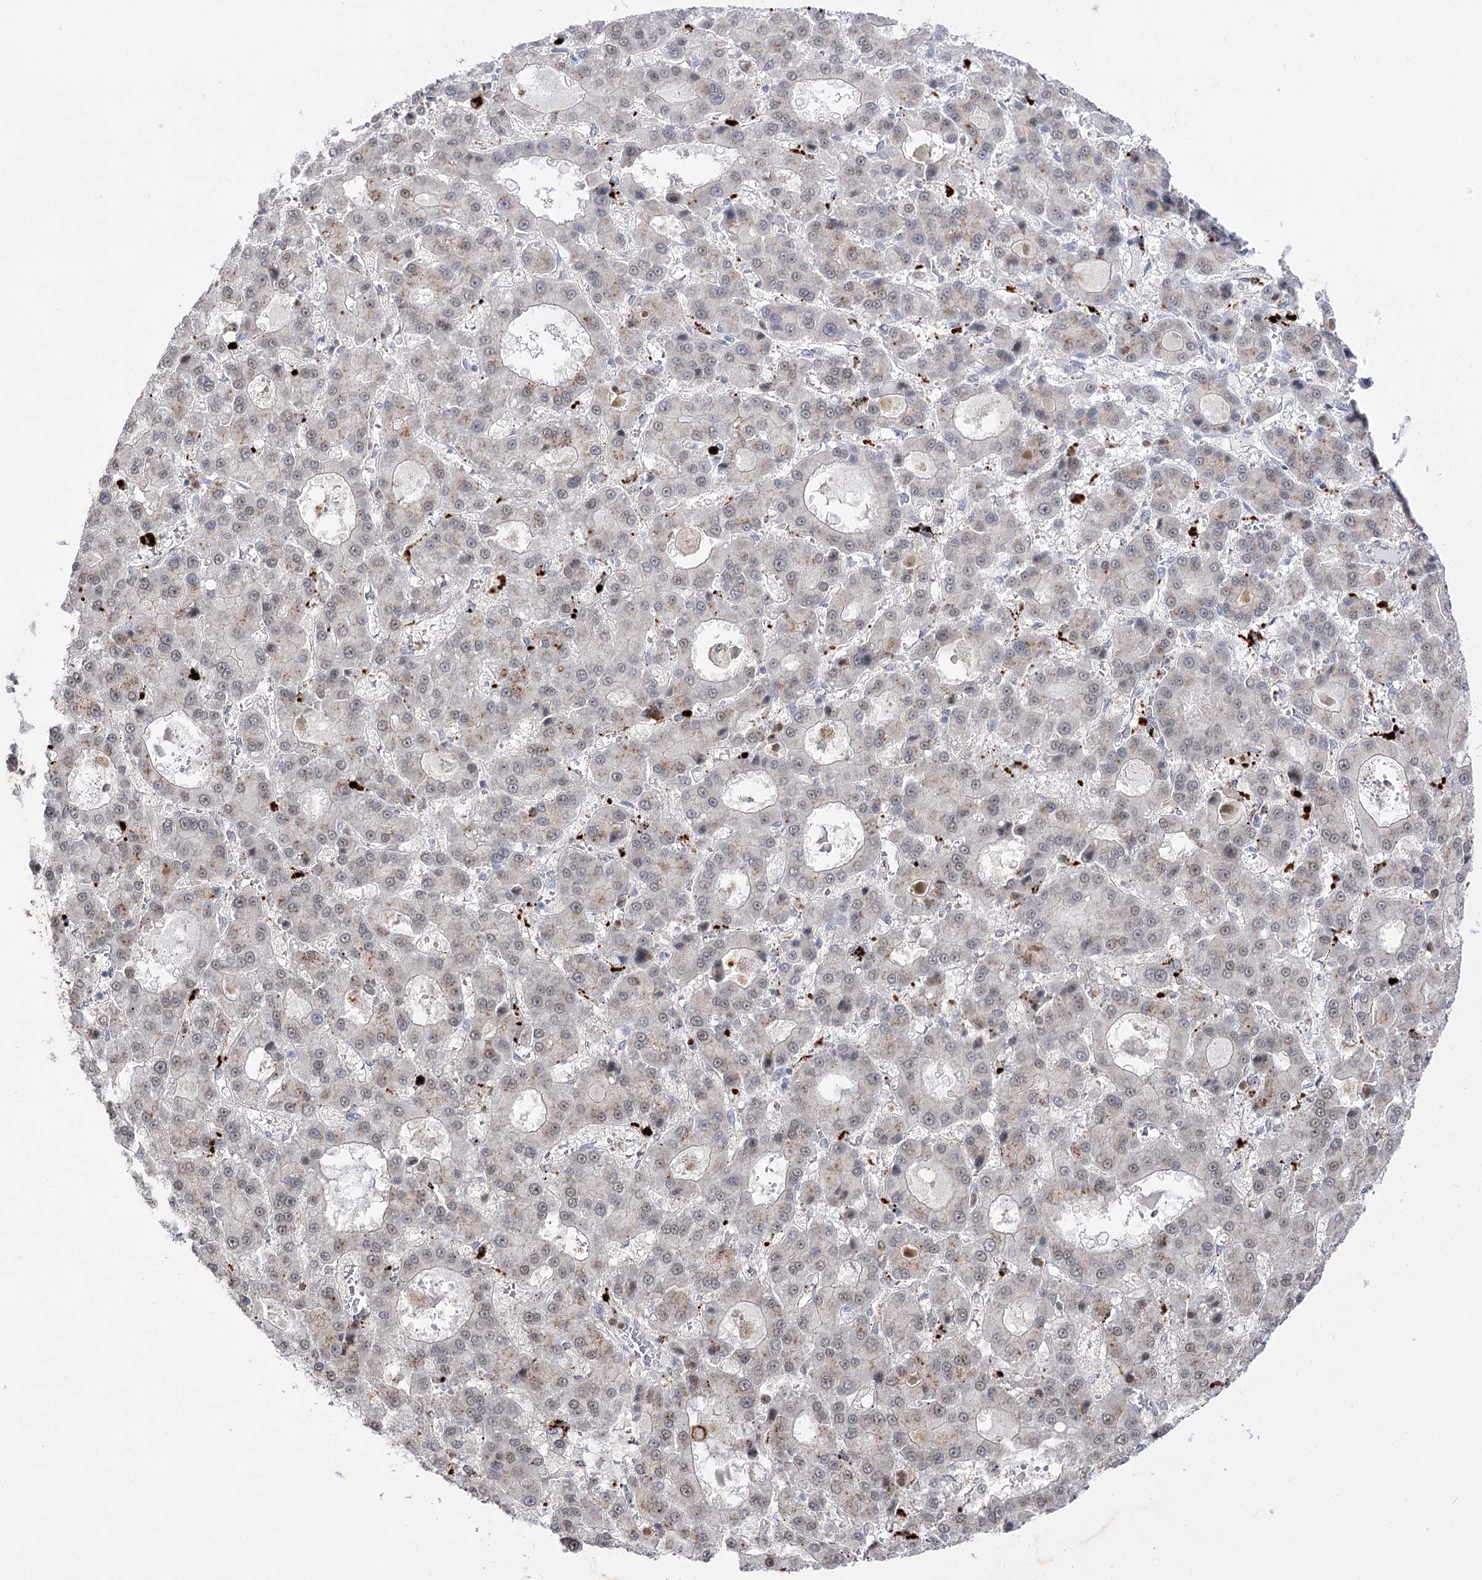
{"staining": {"intensity": "weak", "quantity": "25%-75%", "location": "nuclear"}, "tissue": "liver cancer", "cell_type": "Tumor cells", "image_type": "cancer", "snomed": [{"axis": "morphology", "description": "Carcinoma, Hepatocellular, NOS"}, {"axis": "topography", "description": "Liver"}], "caption": "Protein expression analysis of human liver cancer reveals weak nuclear staining in approximately 25%-75% of tumor cells.", "gene": "SIAE", "patient": {"sex": "male", "age": 70}}